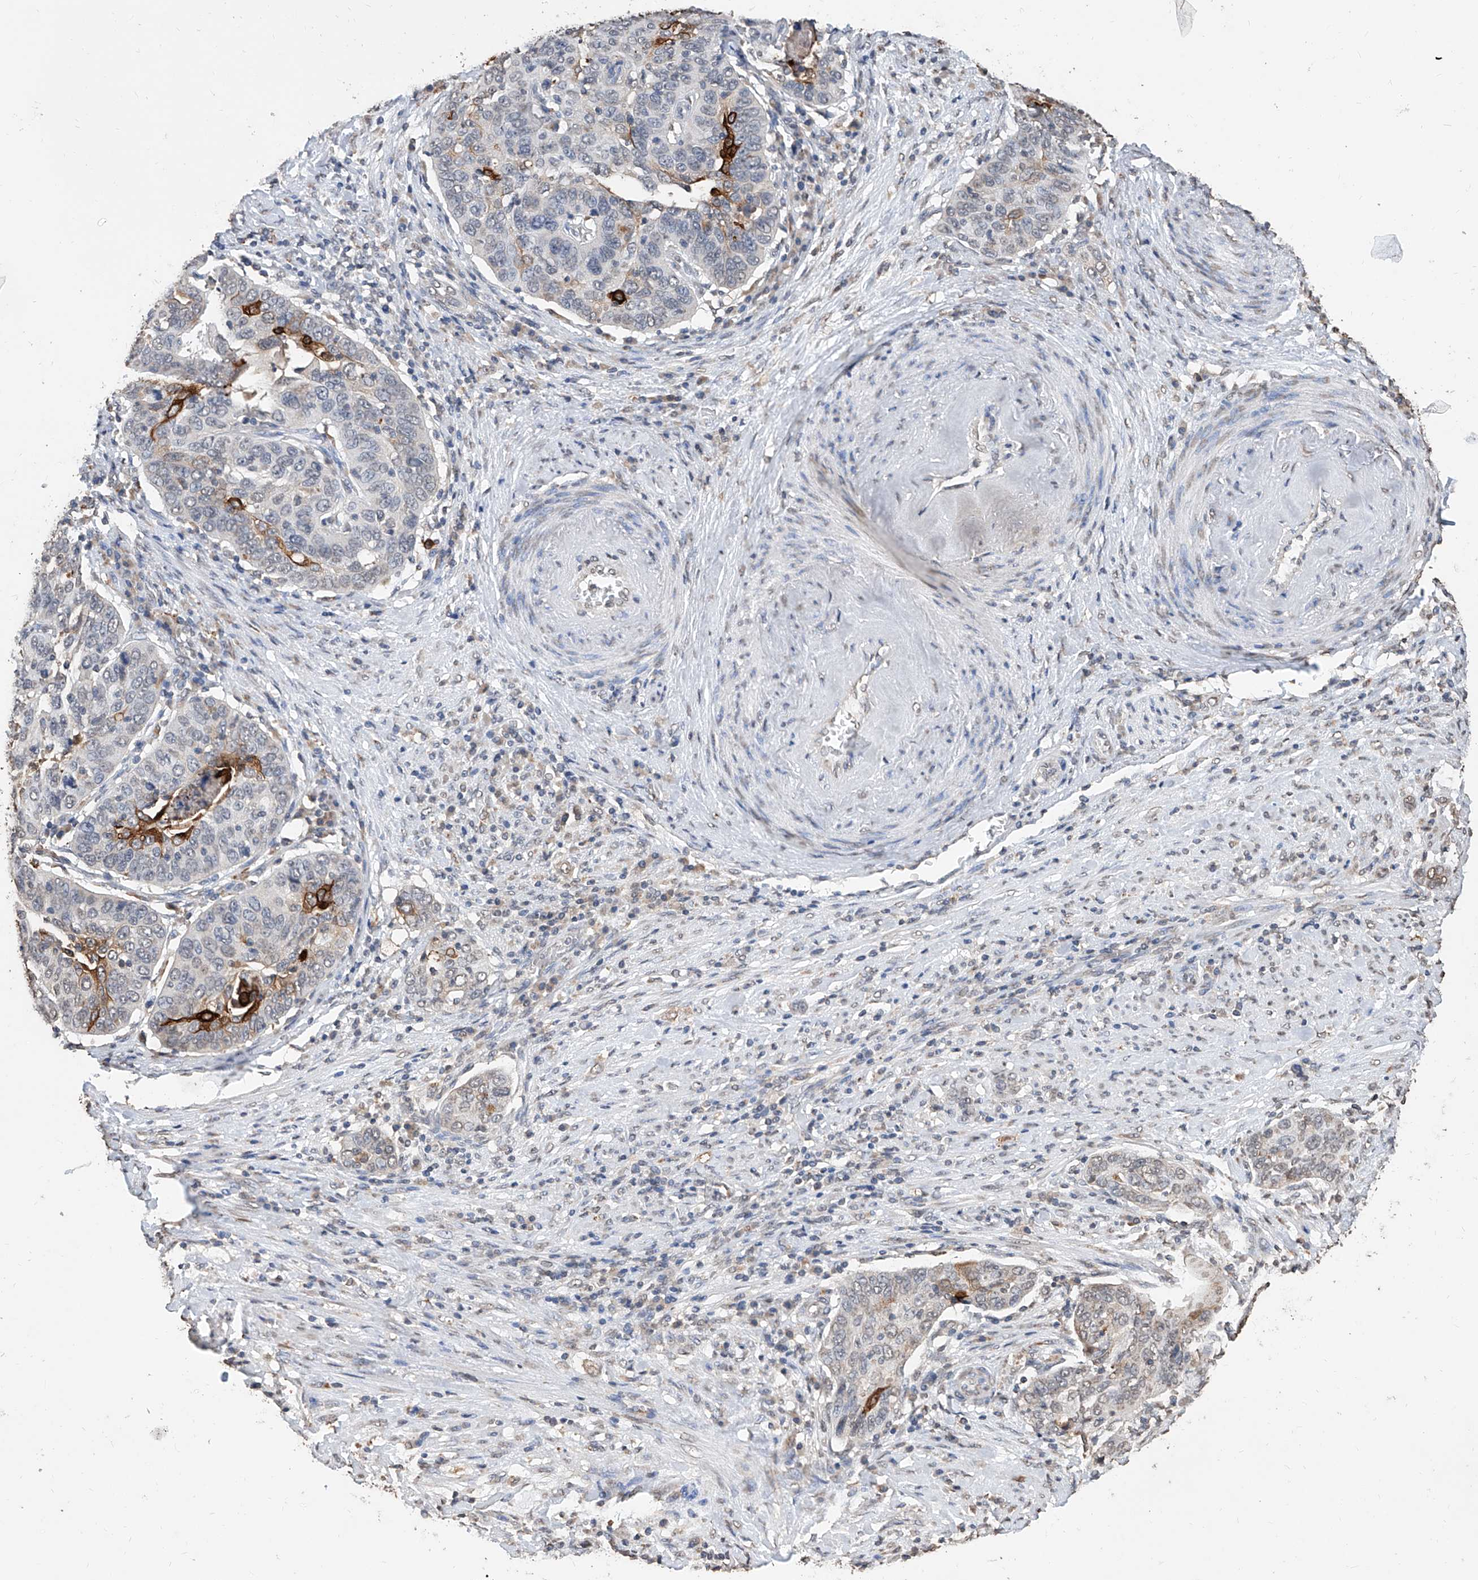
{"staining": {"intensity": "strong", "quantity": "<25%", "location": "cytoplasmic/membranous"}, "tissue": "cervical cancer", "cell_type": "Tumor cells", "image_type": "cancer", "snomed": [{"axis": "morphology", "description": "Squamous cell carcinoma, NOS"}, {"axis": "topography", "description": "Cervix"}], "caption": "Immunohistochemistry staining of cervical cancer, which displays medium levels of strong cytoplasmic/membranous expression in approximately <25% of tumor cells indicating strong cytoplasmic/membranous protein staining. The staining was performed using DAB (brown) for protein detection and nuclei were counterstained in hematoxylin (blue).", "gene": "RP9", "patient": {"sex": "female", "age": 60}}